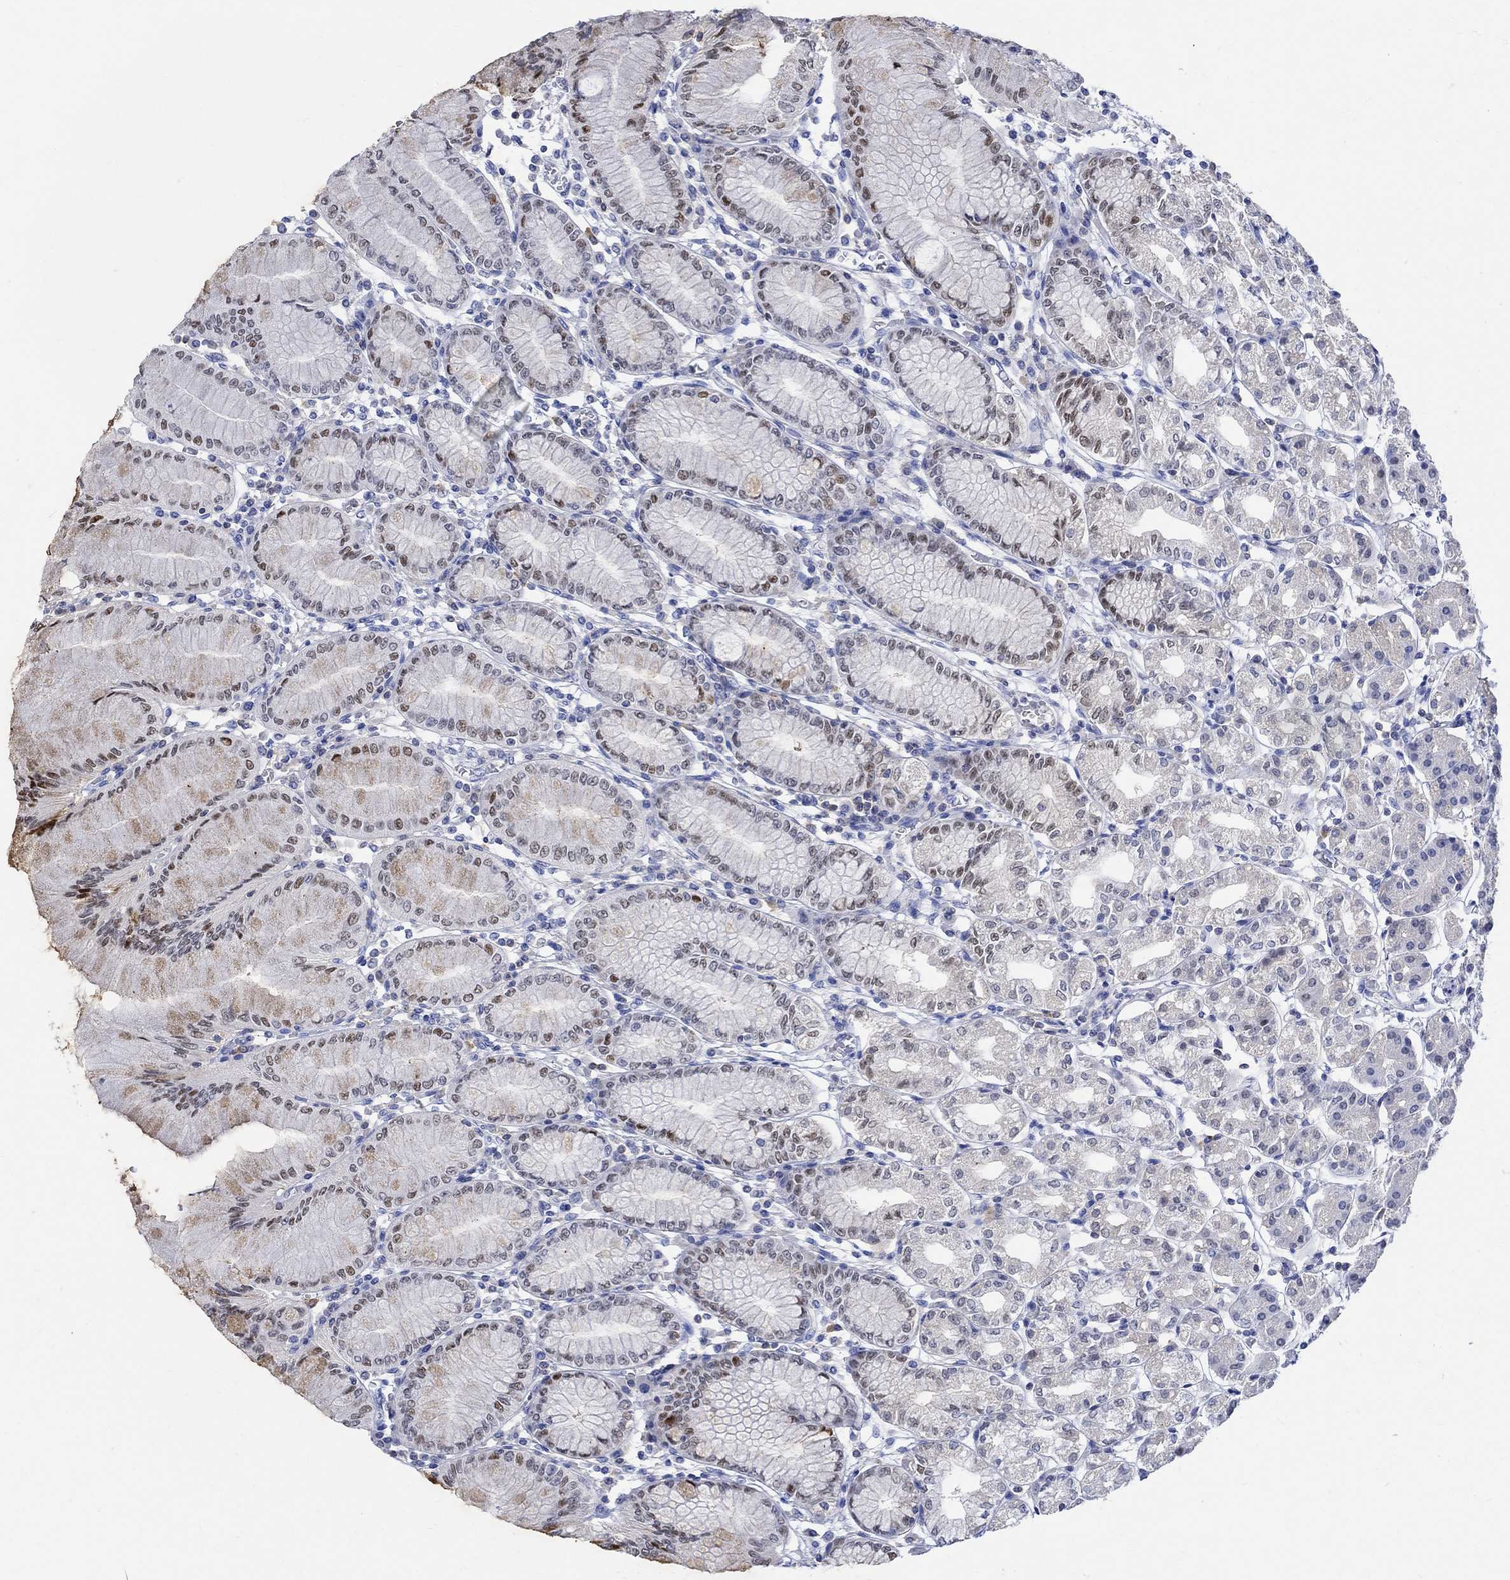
{"staining": {"intensity": "moderate", "quantity": "<25%", "location": "nuclear"}, "tissue": "stomach", "cell_type": "Glandular cells", "image_type": "normal", "snomed": [{"axis": "morphology", "description": "Normal tissue, NOS"}, {"axis": "topography", "description": "Skeletal muscle"}, {"axis": "topography", "description": "Stomach"}], "caption": "Immunohistochemical staining of unremarkable human stomach reveals moderate nuclear protein staining in approximately <25% of glandular cells. (DAB = brown stain, brightfield microscopy at high magnification).", "gene": "GCM1", "patient": {"sex": "female", "age": 57}}